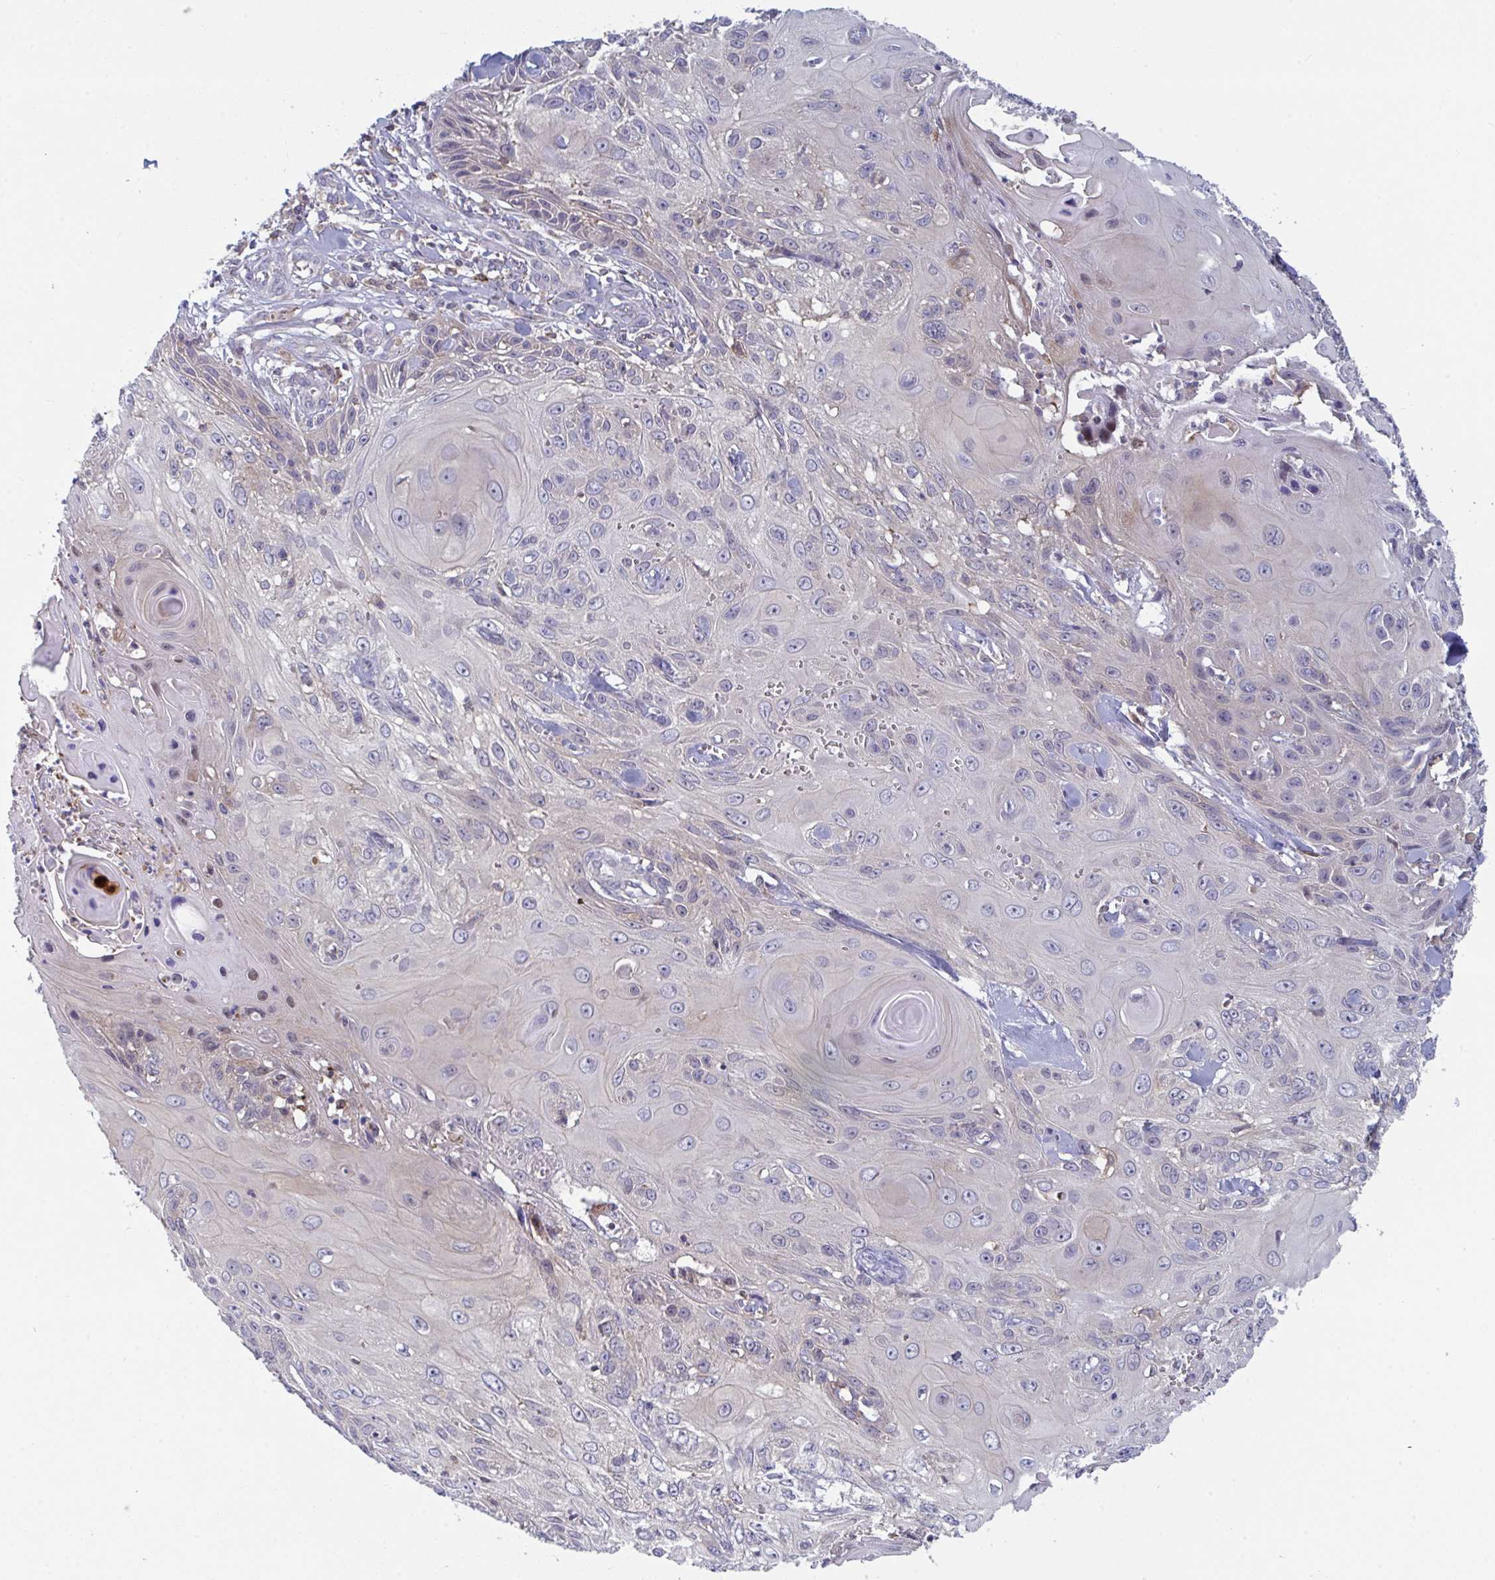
{"staining": {"intensity": "moderate", "quantity": "25%-75%", "location": "cytoplasmic/membranous"}, "tissue": "skin cancer", "cell_type": "Tumor cells", "image_type": "cancer", "snomed": [{"axis": "morphology", "description": "Squamous cell carcinoma, NOS"}, {"axis": "topography", "description": "Skin"}, {"axis": "topography", "description": "Vulva"}], "caption": "This is a micrograph of immunohistochemistry (IHC) staining of squamous cell carcinoma (skin), which shows moderate expression in the cytoplasmic/membranous of tumor cells.", "gene": "DISP2", "patient": {"sex": "female", "age": 83}}